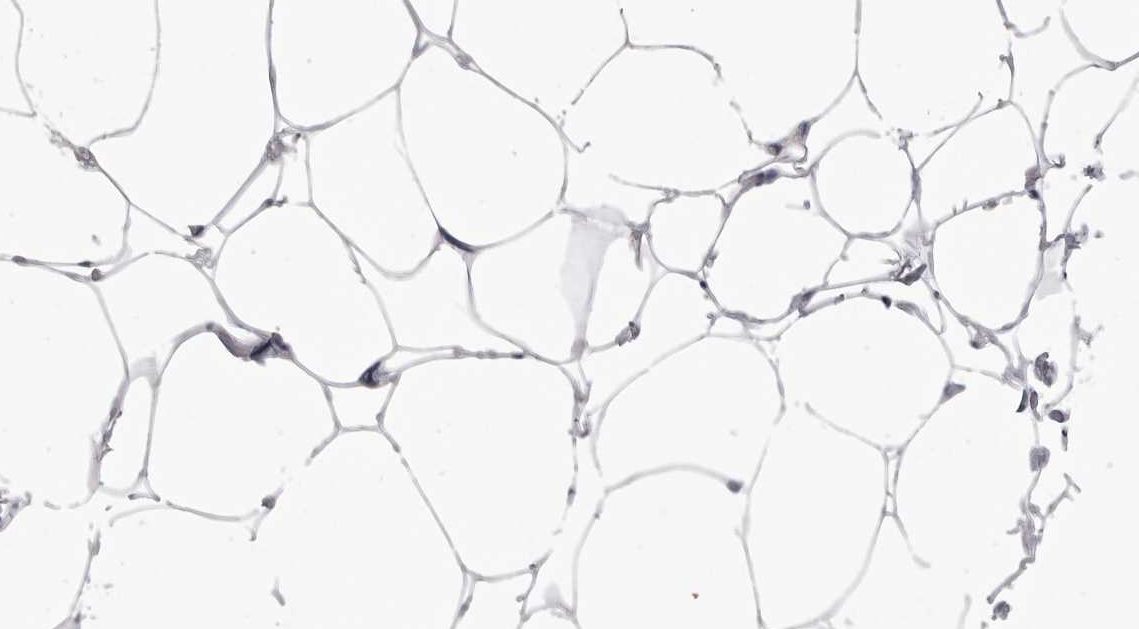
{"staining": {"intensity": "negative", "quantity": "none", "location": "none"}, "tissue": "adipose tissue", "cell_type": "Adipocytes", "image_type": "normal", "snomed": [{"axis": "morphology", "description": "Normal tissue, NOS"}, {"axis": "morphology", "description": "Fibrosis, NOS"}, {"axis": "topography", "description": "Breast"}, {"axis": "topography", "description": "Adipose tissue"}], "caption": "A high-resolution image shows immunohistochemistry (IHC) staining of benign adipose tissue, which reveals no significant staining in adipocytes.", "gene": "FKBP2", "patient": {"sex": "female", "age": 39}}